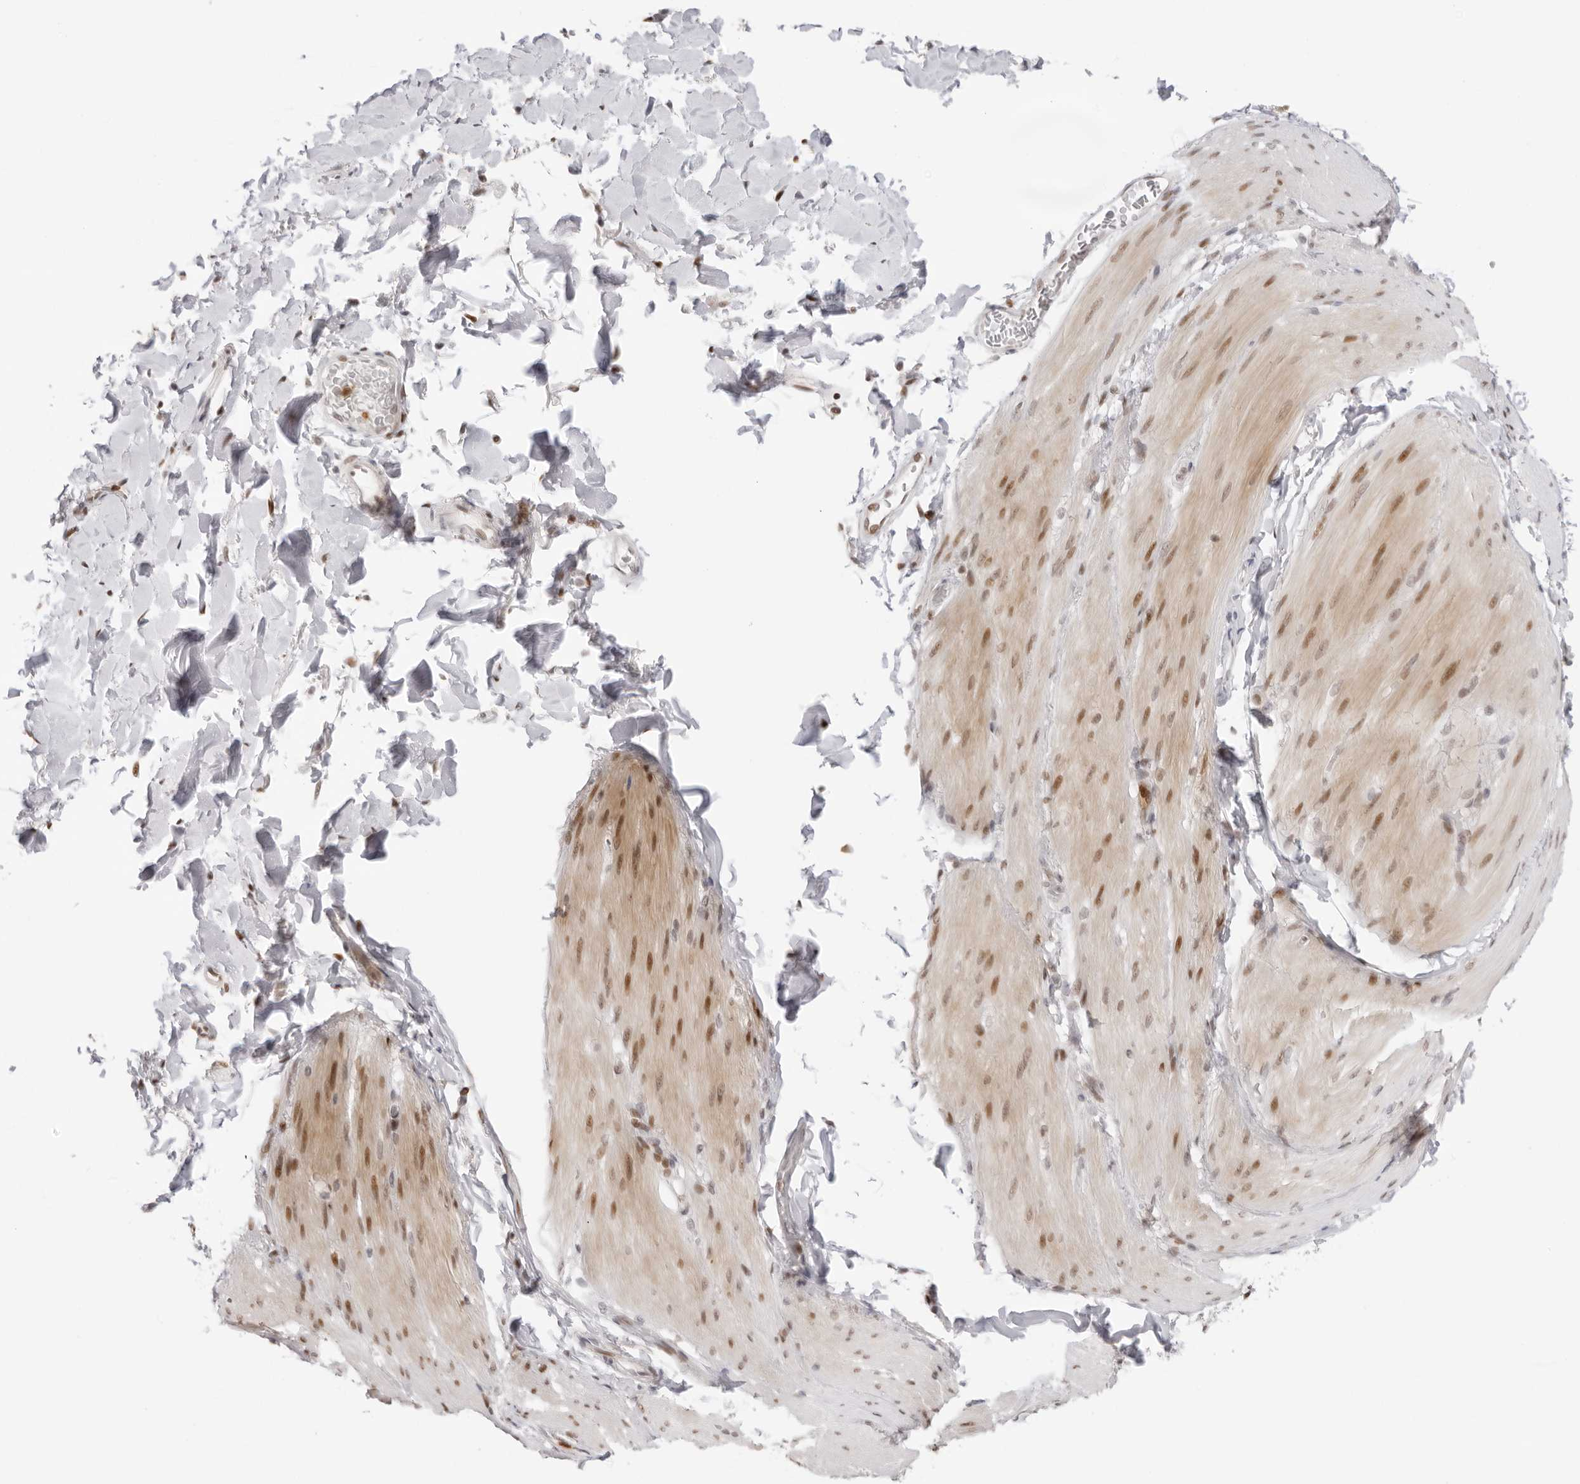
{"staining": {"intensity": "moderate", "quantity": "<25%", "location": "cytoplasmic/membranous,nuclear"}, "tissue": "smooth muscle", "cell_type": "Smooth muscle cells", "image_type": "normal", "snomed": [{"axis": "morphology", "description": "Normal tissue, NOS"}, {"axis": "topography", "description": "Smooth muscle"}, {"axis": "topography", "description": "Small intestine"}], "caption": "This photomicrograph shows normal smooth muscle stained with IHC to label a protein in brown. The cytoplasmic/membranous,nuclear of smooth muscle cells show moderate positivity for the protein. Nuclei are counter-stained blue.", "gene": "RNF146", "patient": {"sex": "female", "age": 84}}